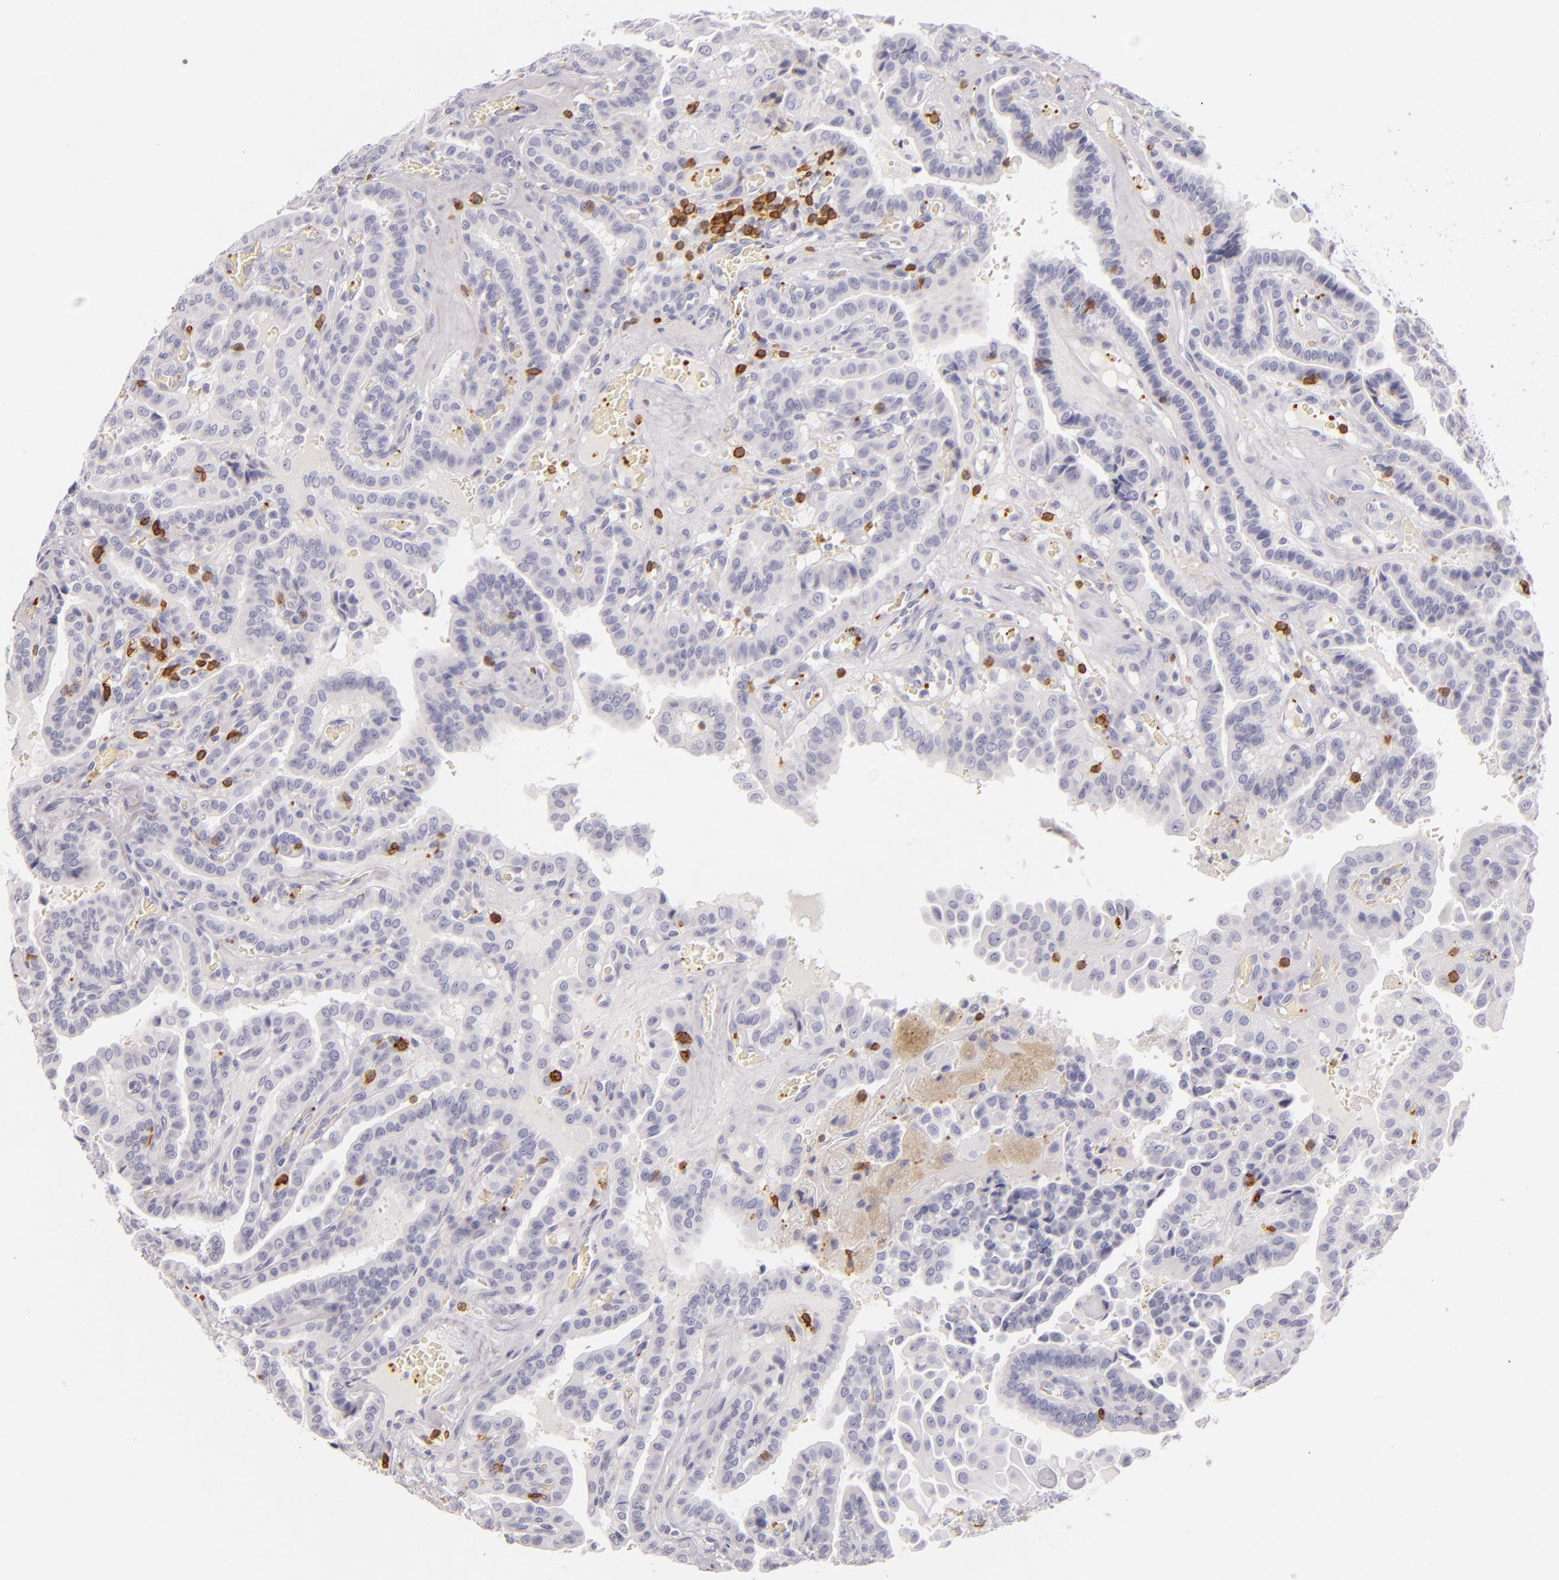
{"staining": {"intensity": "negative", "quantity": "none", "location": "none"}, "tissue": "thyroid cancer", "cell_type": "Tumor cells", "image_type": "cancer", "snomed": [{"axis": "morphology", "description": "Papillary adenocarcinoma, NOS"}, {"axis": "topography", "description": "Thyroid gland"}], "caption": "Immunohistochemistry (IHC) of thyroid cancer (papillary adenocarcinoma) demonstrates no expression in tumor cells.", "gene": "LAT", "patient": {"sex": "male", "age": 87}}